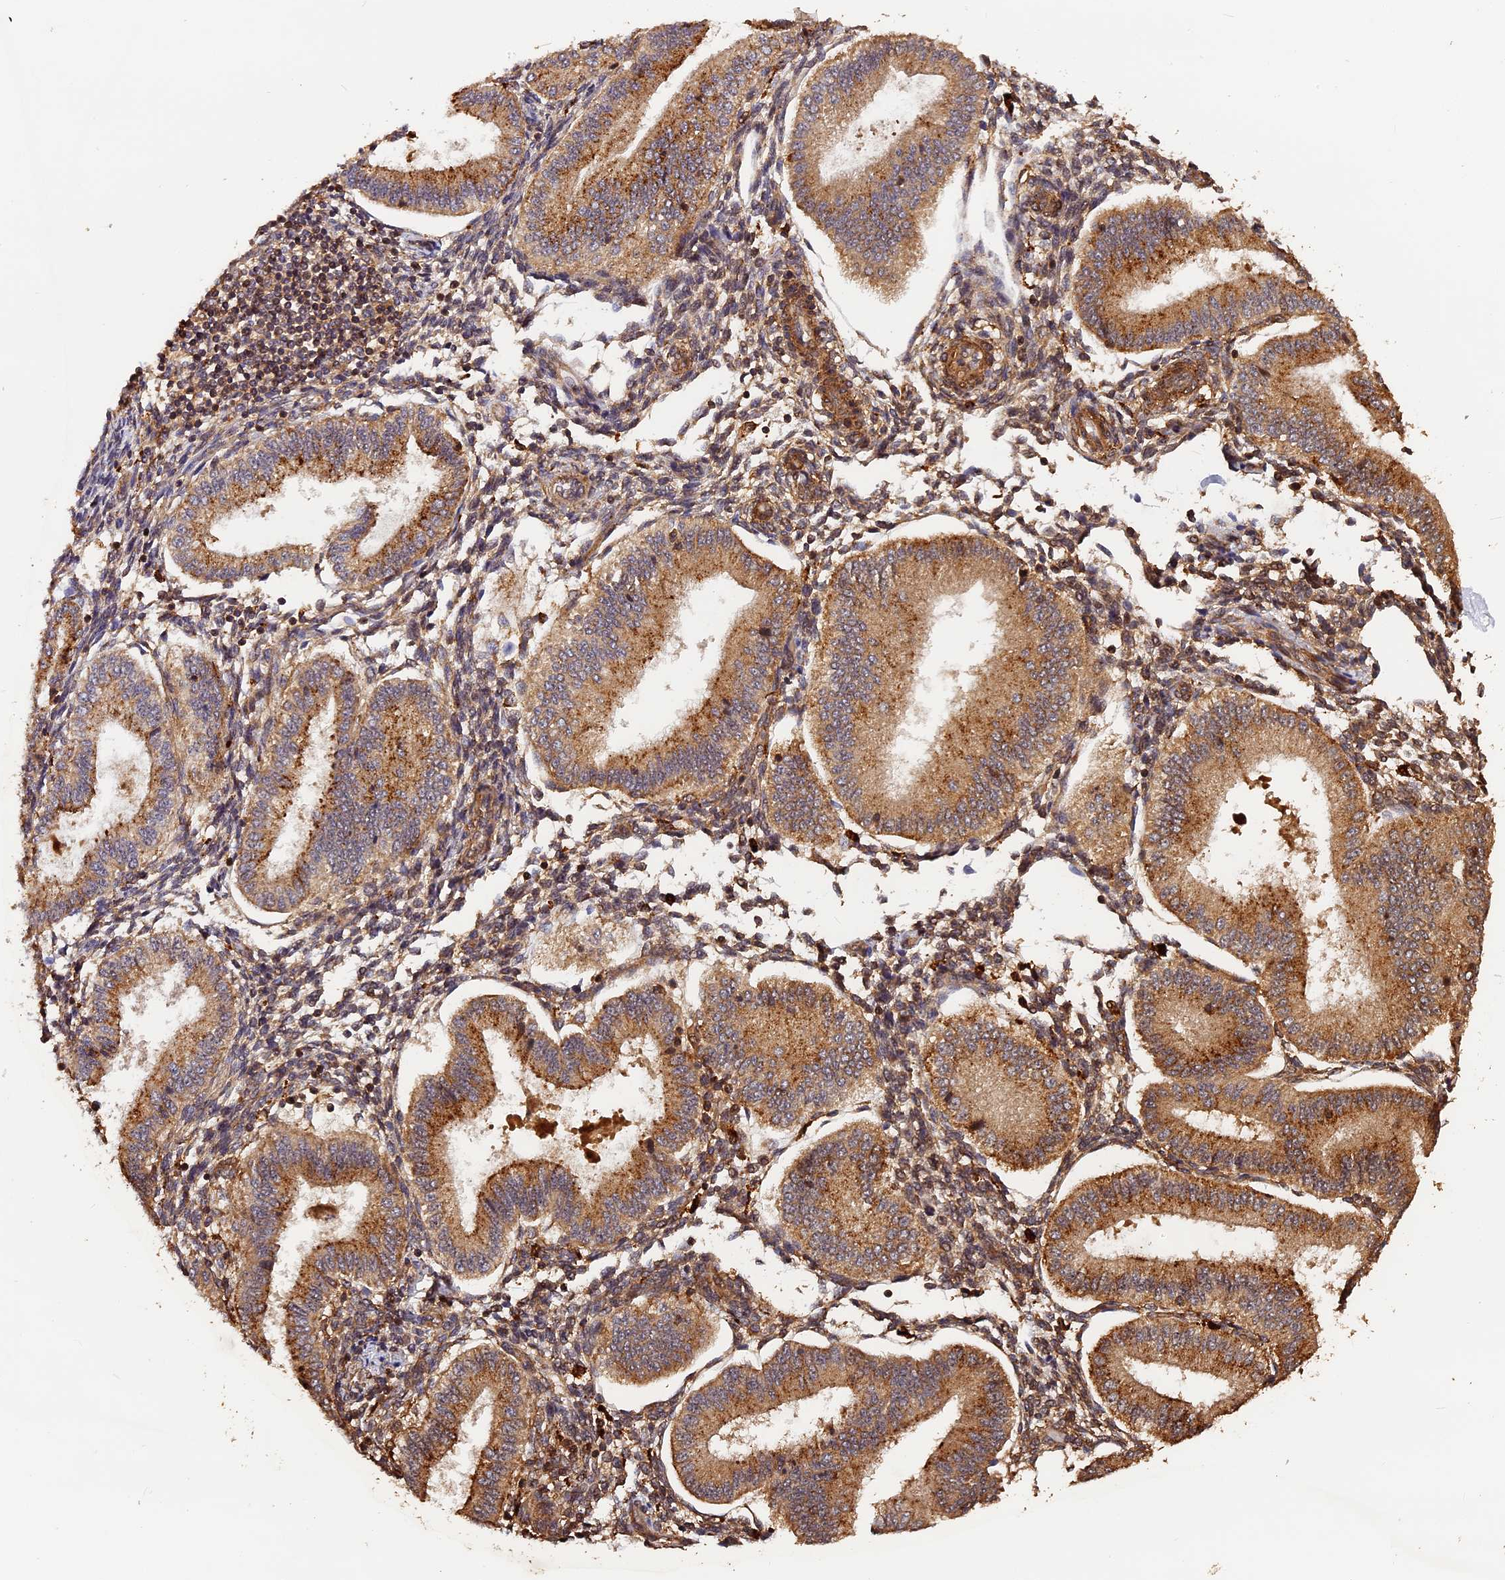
{"staining": {"intensity": "moderate", "quantity": "25%-75%", "location": "cytoplasmic/membranous"}, "tissue": "endometrium", "cell_type": "Cells in endometrial stroma", "image_type": "normal", "snomed": [{"axis": "morphology", "description": "Normal tissue, NOS"}, {"axis": "topography", "description": "Endometrium"}], "caption": "DAB (3,3'-diaminobenzidine) immunohistochemical staining of unremarkable human endometrium reveals moderate cytoplasmic/membranous protein positivity in approximately 25%-75% of cells in endometrial stroma.", "gene": "MMP15", "patient": {"sex": "female", "age": 39}}